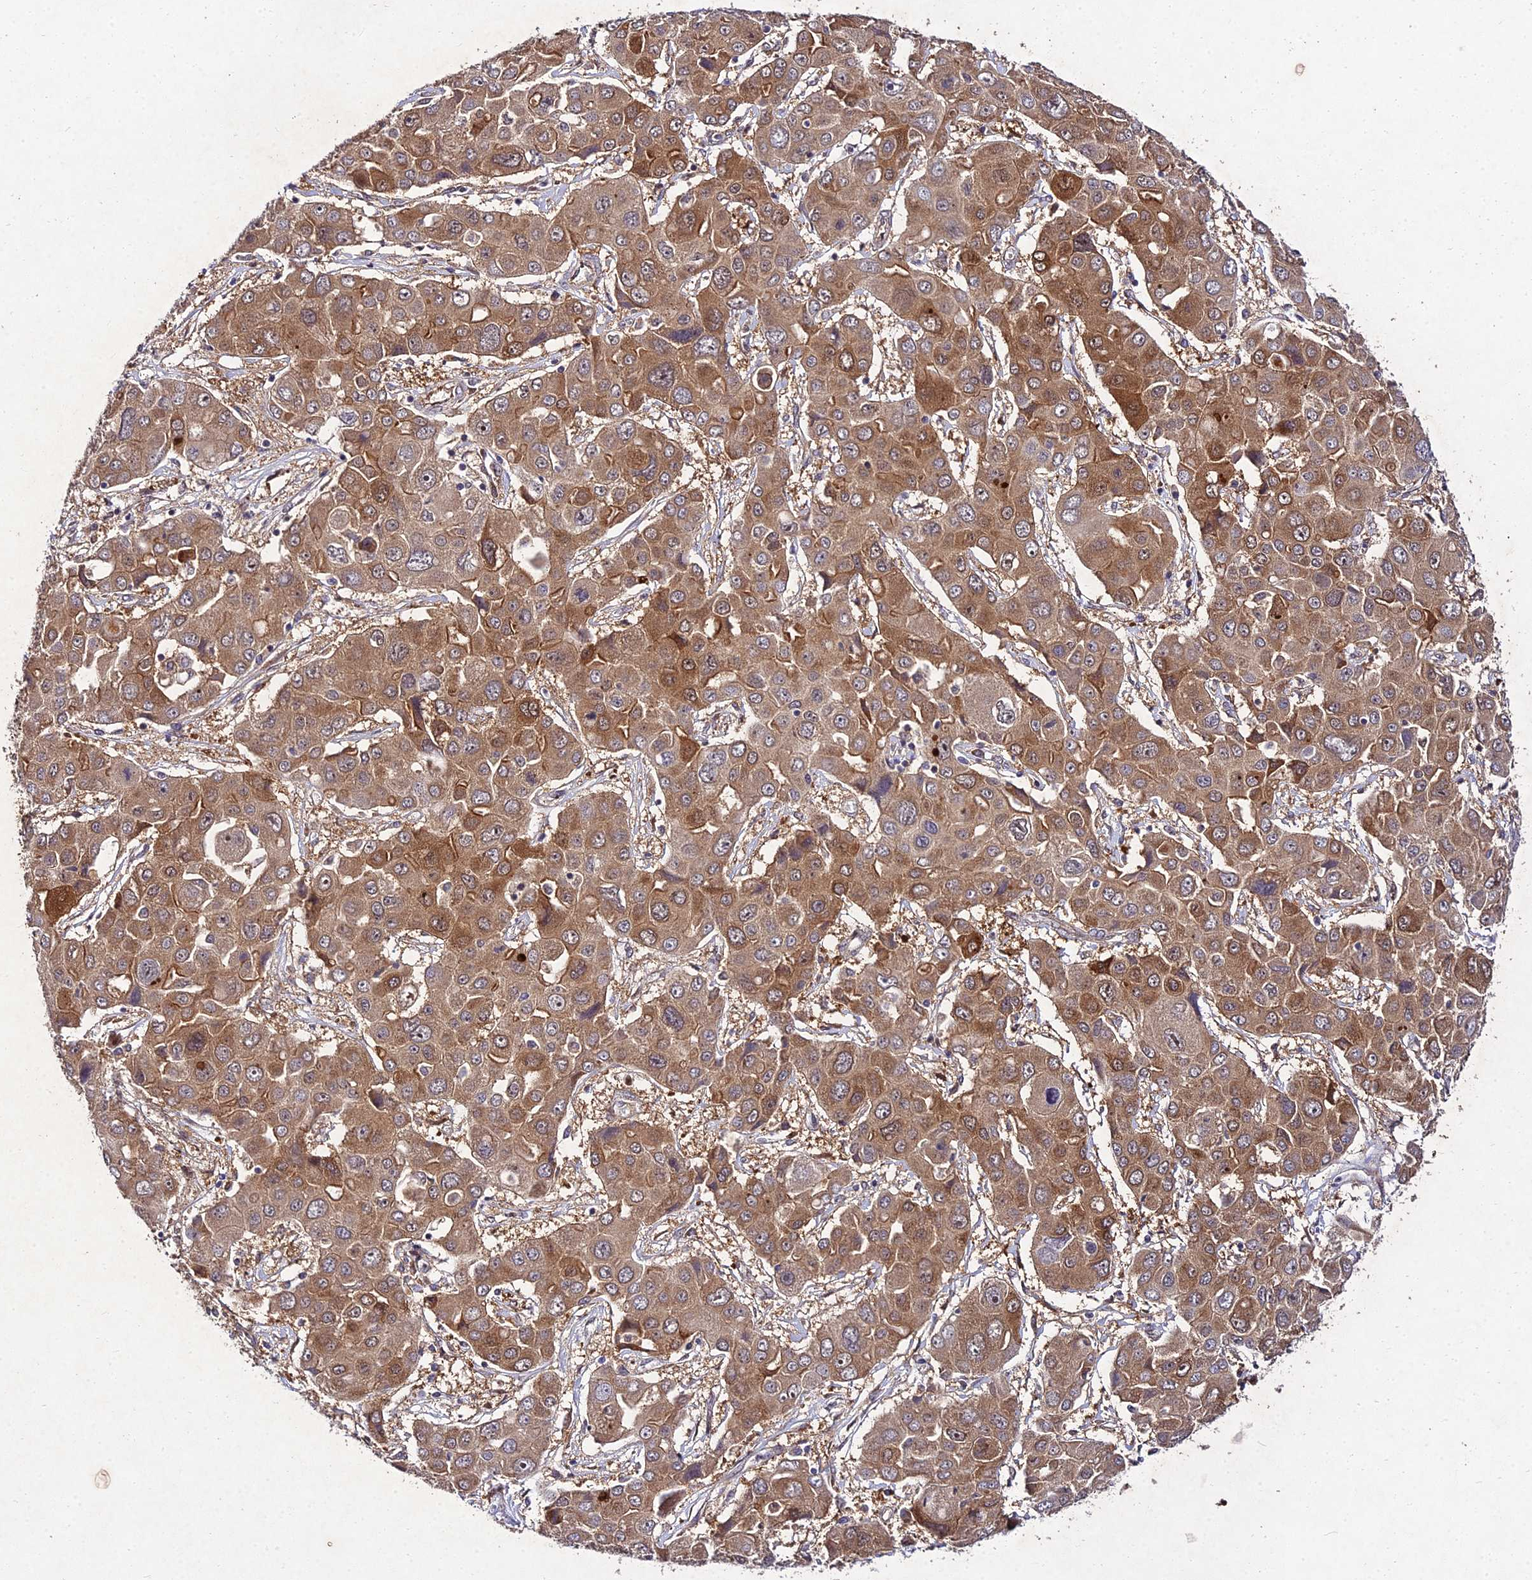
{"staining": {"intensity": "moderate", "quantity": ">75%", "location": "cytoplasmic/membranous"}, "tissue": "liver cancer", "cell_type": "Tumor cells", "image_type": "cancer", "snomed": [{"axis": "morphology", "description": "Cholangiocarcinoma"}, {"axis": "topography", "description": "Liver"}], "caption": "This micrograph demonstrates cholangiocarcinoma (liver) stained with IHC to label a protein in brown. The cytoplasmic/membranous of tumor cells show moderate positivity for the protein. Nuclei are counter-stained blue.", "gene": "MKKS", "patient": {"sex": "male", "age": 67}}